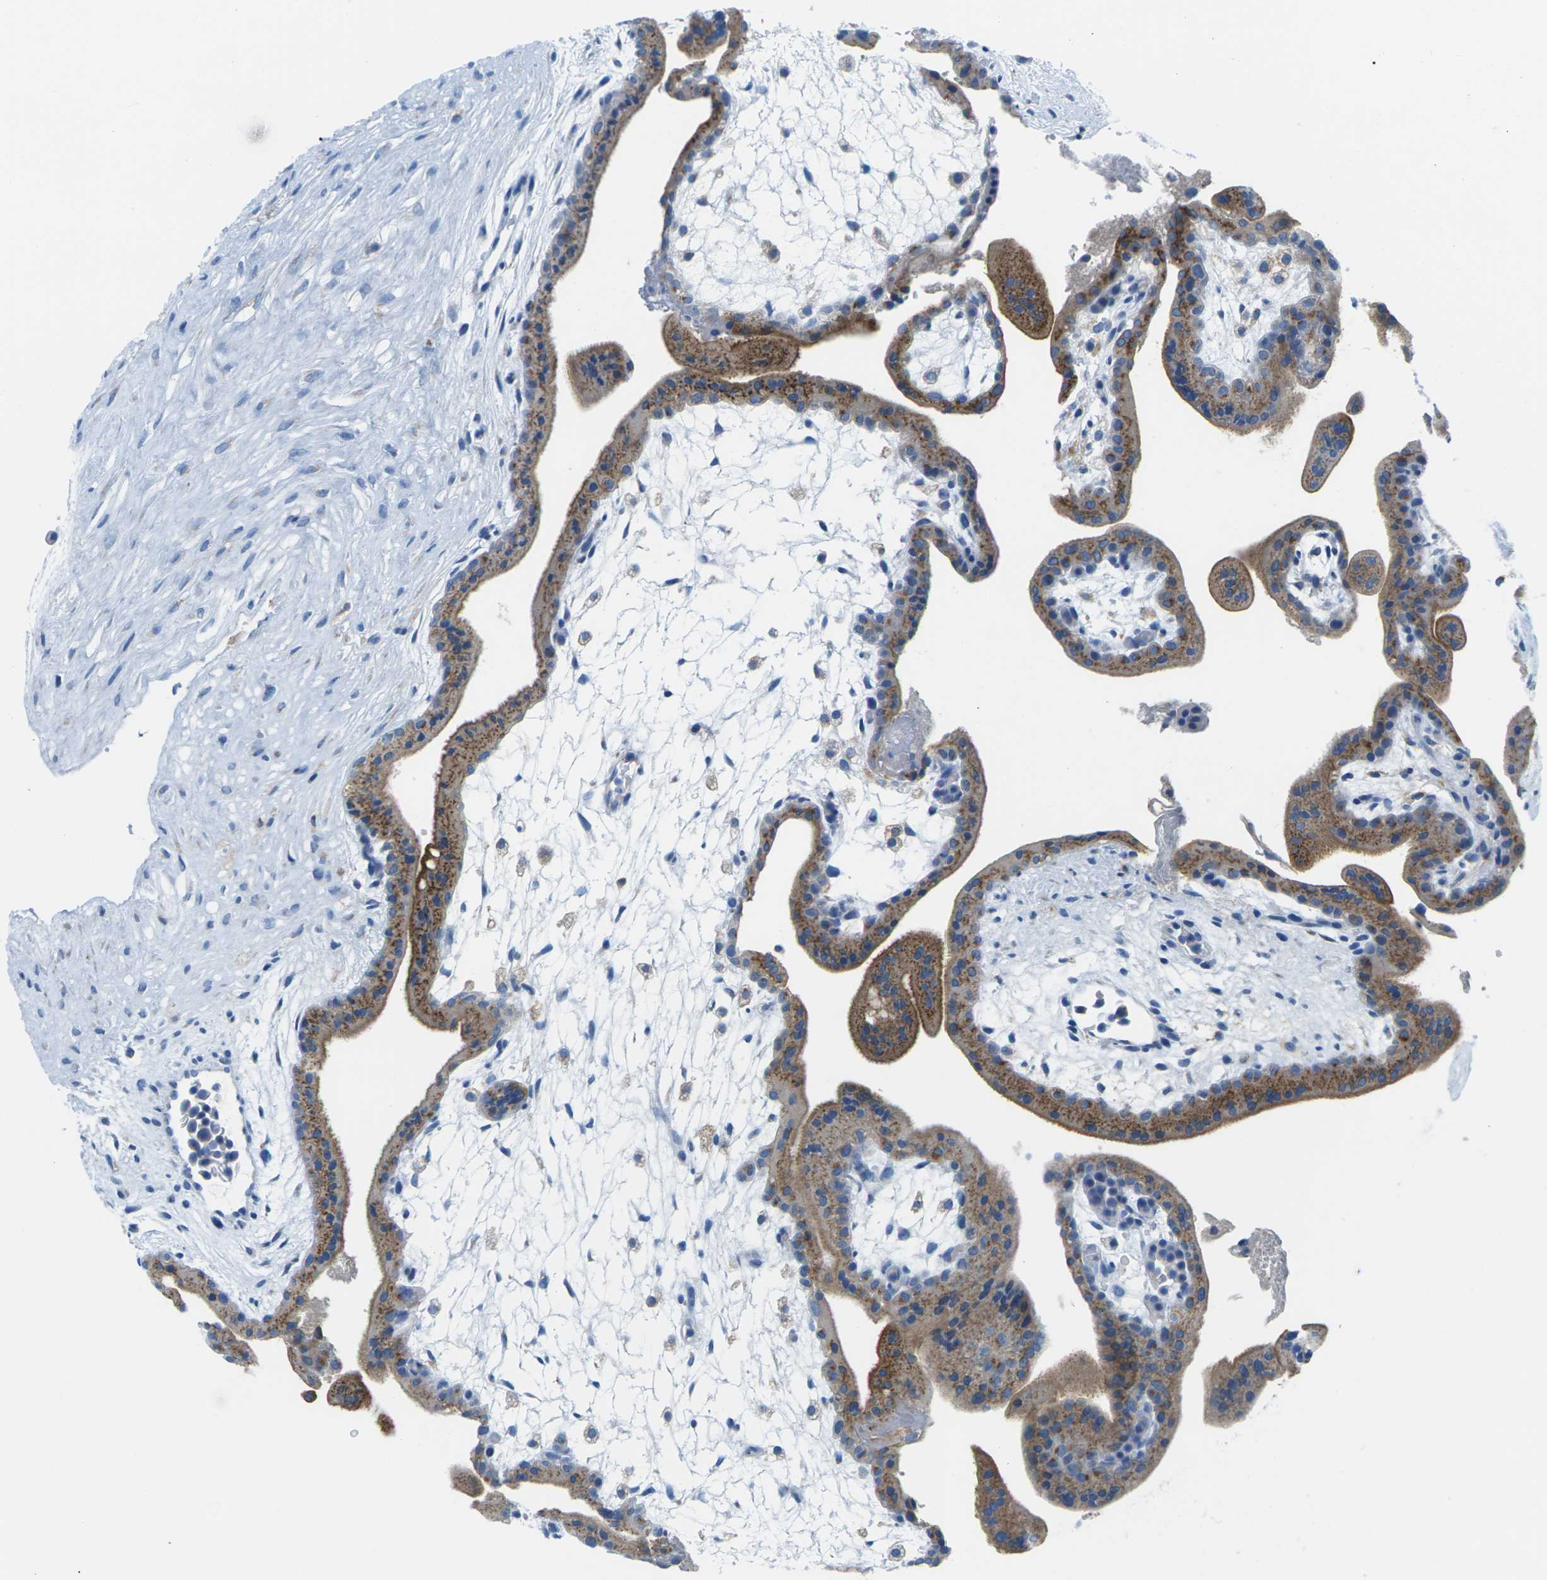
{"staining": {"intensity": "strong", "quantity": "25%-75%", "location": "cytoplasmic/membranous"}, "tissue": "placenta", "cell_type": "Trophoblastic cells", "image_type": "normal", "snomed": [{"axis": "morphology", "description": "Normal tissue, NOS"}, {"axis": "topography", "description": "Placenta"}], "caption": "Immunohistochemical staining of unremarkable human placenta displays strong cytoplasmic/membranous protein staining in approximately 25%-75% of trophoblastic cells. The staining was performed using DAB (3,3'-diaminobenzidine), with brown indicating positive protein expression. Nuclei are stained blue with hematoxylin.", "gene": "SYNGR2", "patient": {"sex": "female", "age": 35}}